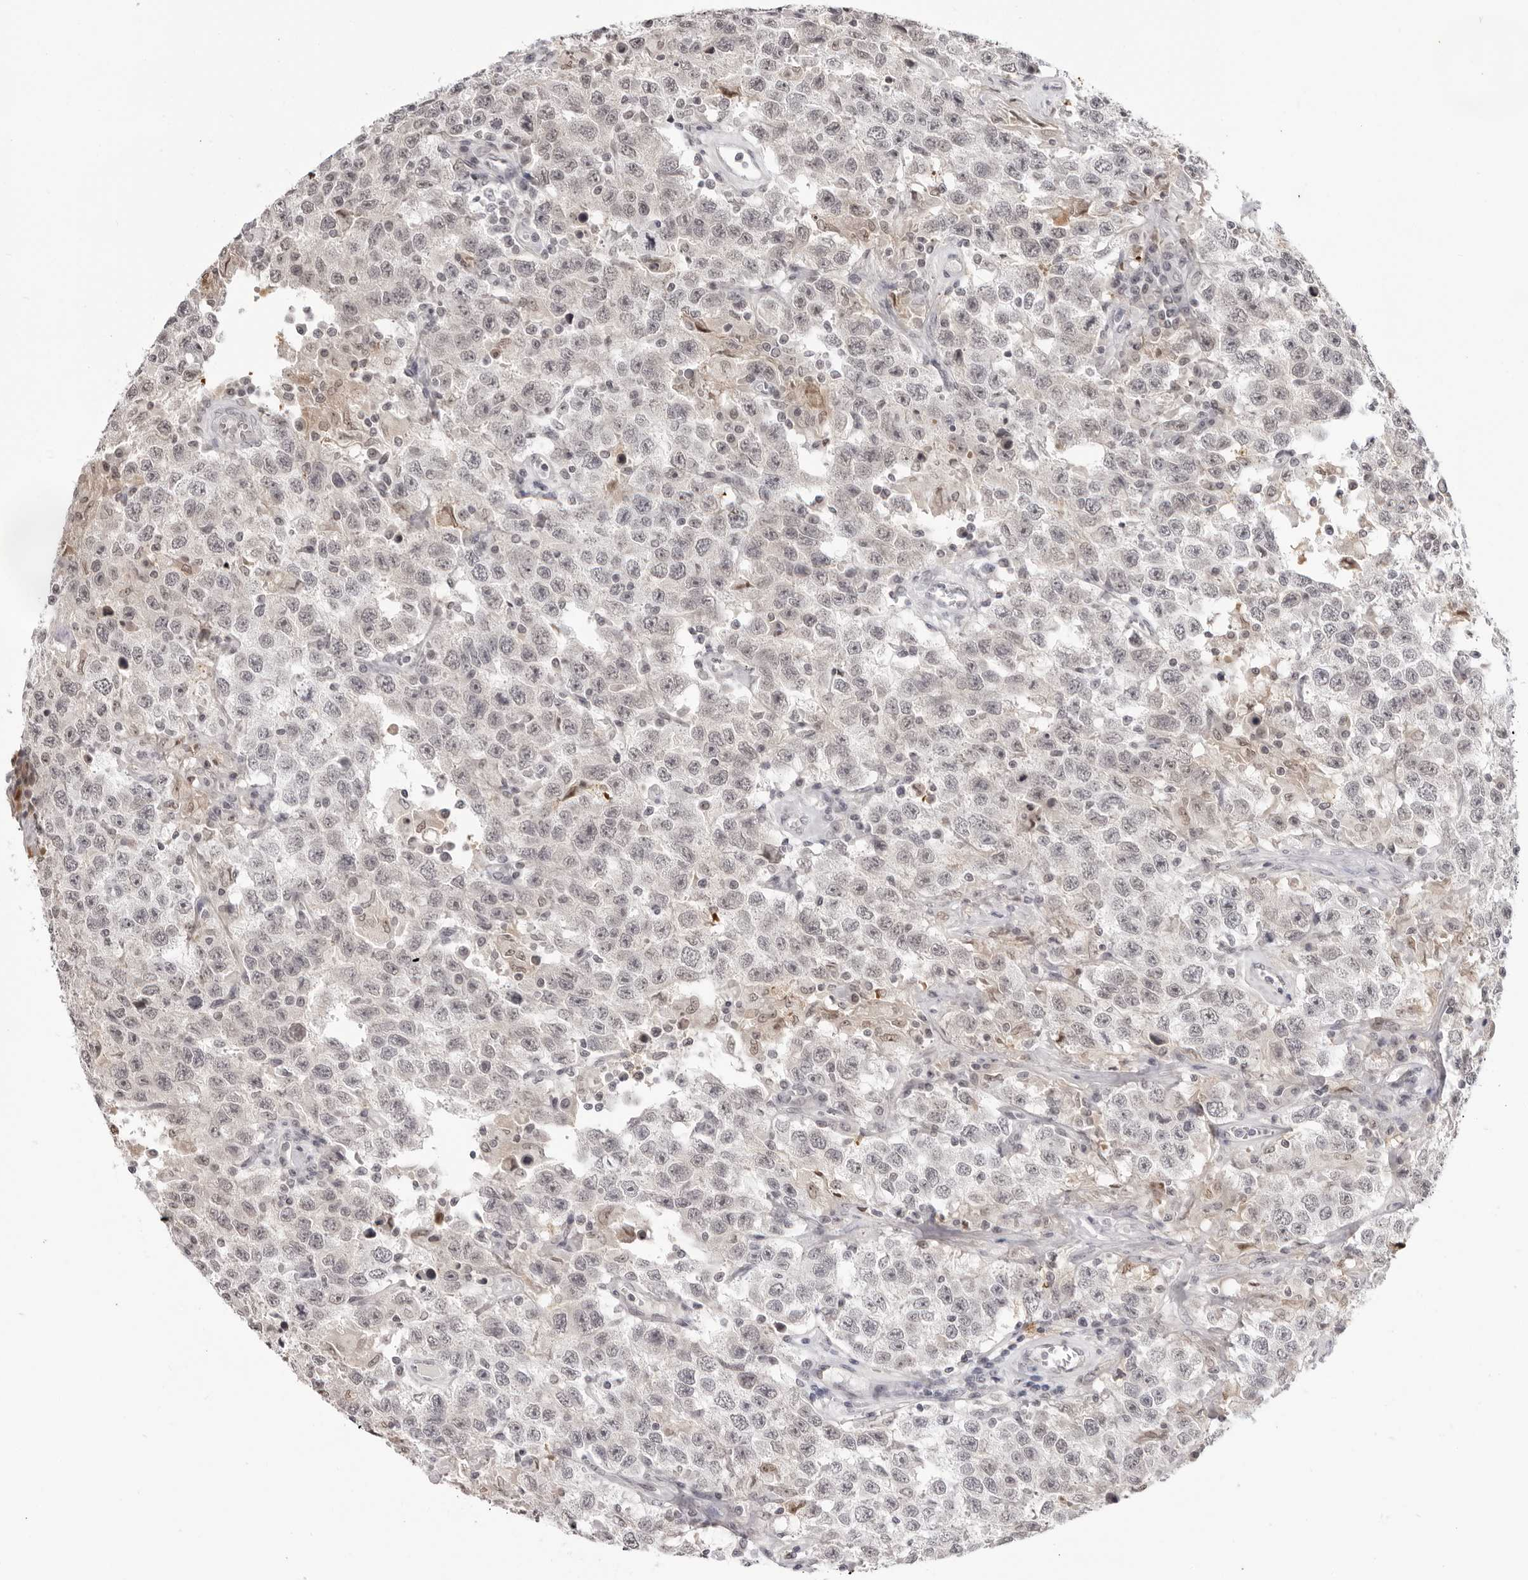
{"staining": {"intensity": "negative", "quantity": "none", "location": "none"}, "tissue": "testis cancer", "cell_type": "Tumor cells", "image_type": "cancer", "snomed": [{"axis": "morphology", "description": "Seminoma, NOS"}, {"axis": "topography", "description": "Testis"}], "caption": "The histopathology image shows no staining of tumor cells in testis seminoma.", "gene": "SRGAP2", "patient": {"sex": "male", "age": 41}}